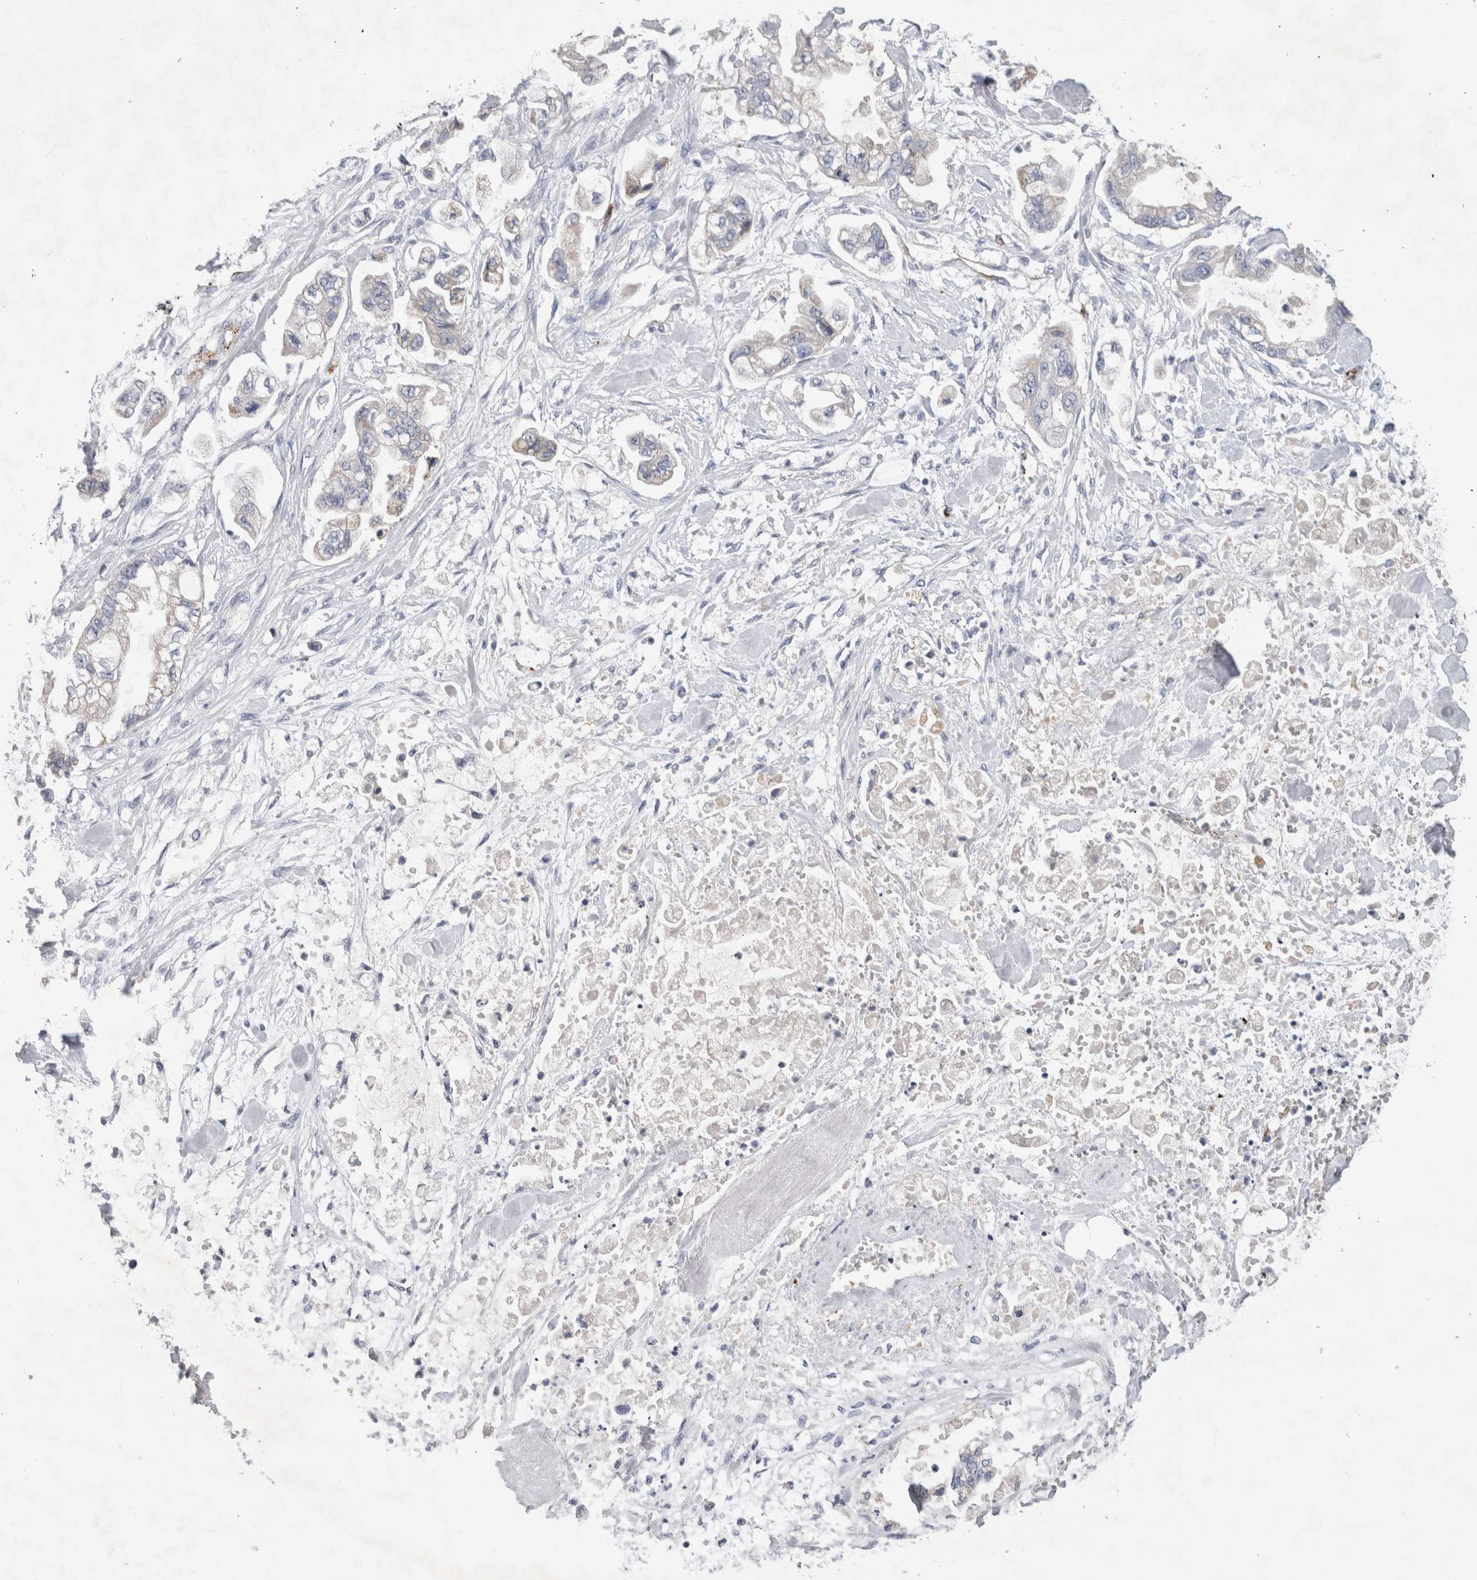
{"staining": {"intensity": "weak", "quantity": "25%-75%", "location": "cytoplasmic/membranous"}, "tissue": "stomach cancer", "cell_type": "Tumor cells", "image_type": "cancer", "snomed": [{"axis": "morphology", "description": "Normal tissue, NOS"}, {"axis": "morphology", "description": "Adenocarcinoma, NOS"}, {"axis": "topography", "description": "Stomach"}], "caption": "Protein expression analysis of human stomach cancer reveals weak cytoplasmic/membranous positivity in about 25%-75% of tumor cells. Nuclei are stained in blue.", "gene": "IARS2", "patient": {"sex": "male", "age": 62}}